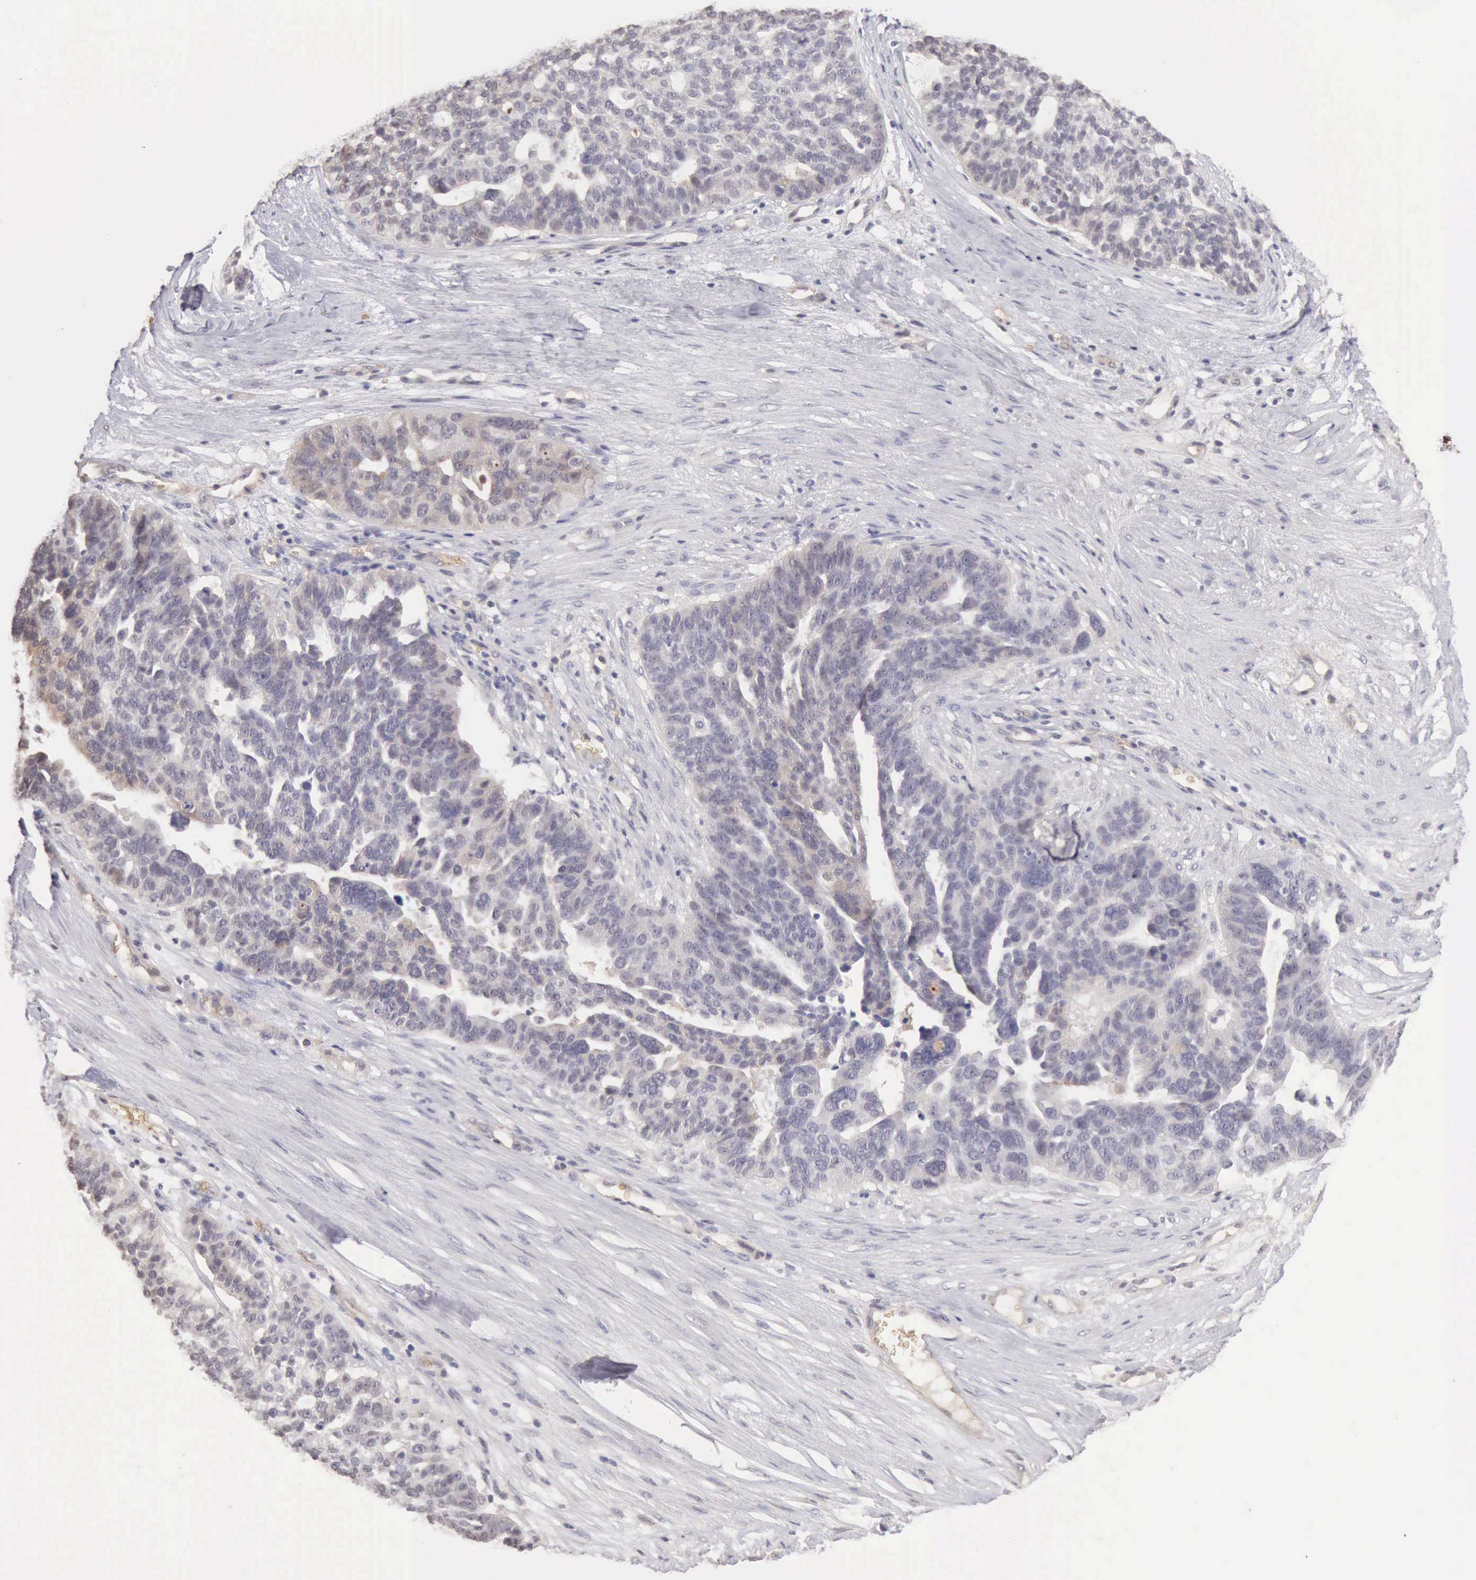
{"staining": {"intensity": "negative", "quantity": "none", "location": "none"}, "tissue": "ovarian cancer", "cell_type": "Tumor cells", "image_type": "cancer", "snomed": [{"axis": "morphology", "description": "Cystadenocarcinoma, serous, NOS"}, {"axis": "topography", "description": "Ovary"}], "caption": "This is an IHC image of human ovarian cancer (serous cystadenocarcinoma). There is no staining in tumor cells.", "gene": "CFI", "patient": {"sex": "female", "age": 59}}